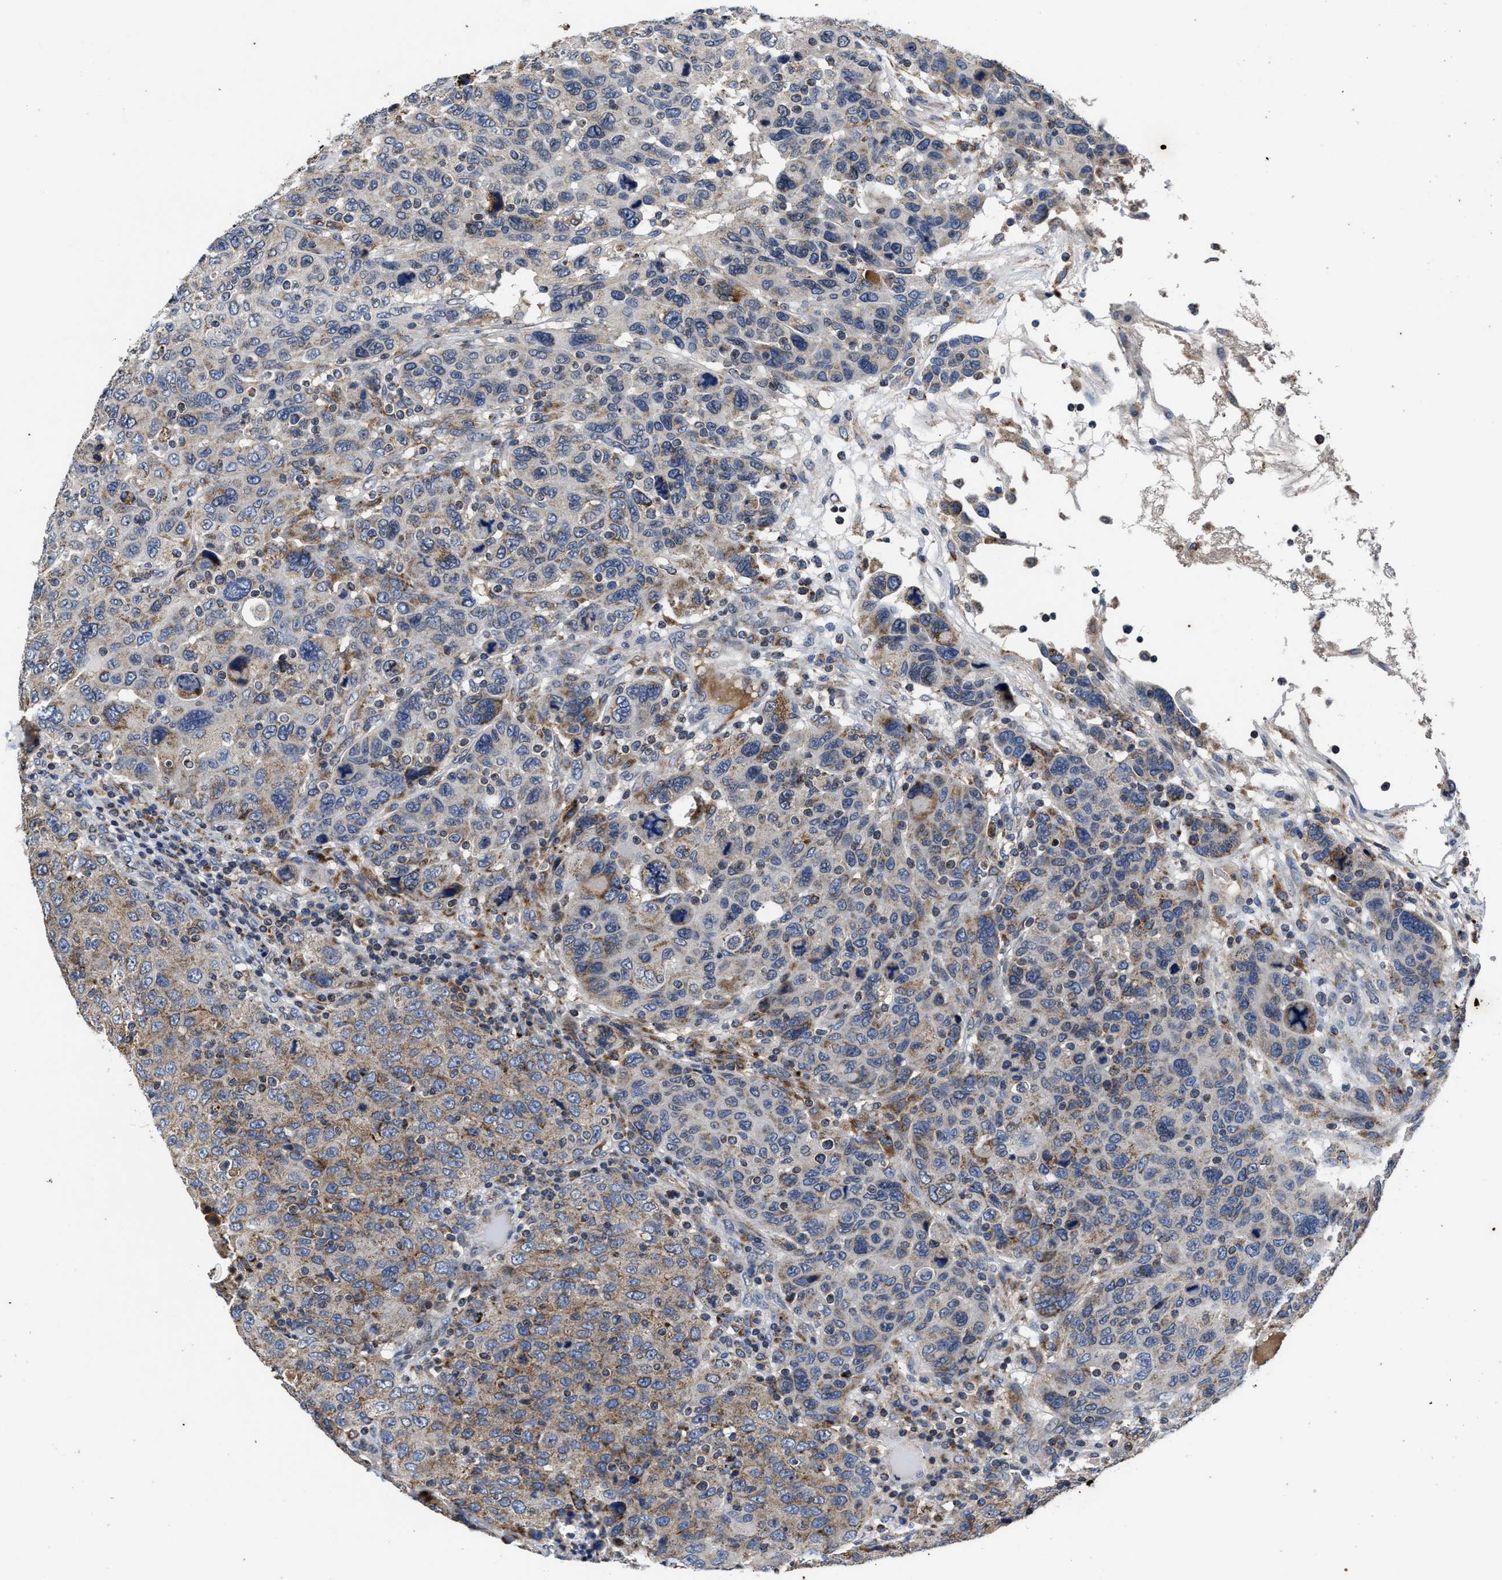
{"staining": {"intensity": "moderate", "quantity": "25%-75%", "location": "cytoplasmic/membranous"}, "tissue": "breast cancer", "cell_type": "Tumor cells", "image_type": "cancer", "snomed": [{"axis": "morphology", "description": "Duct carcinoma"}, {"axis": "topography", "description": "Breast"}], "caption": "Protein staining of breast cancer (invasive ductal carcinoma) tissue reveals moderate cytoplasmic/membranous positivity in approximately 25%-75% of tumor cells.", "gene": "CACNA1D", "patient": {"sex": "female", "age": 37}}